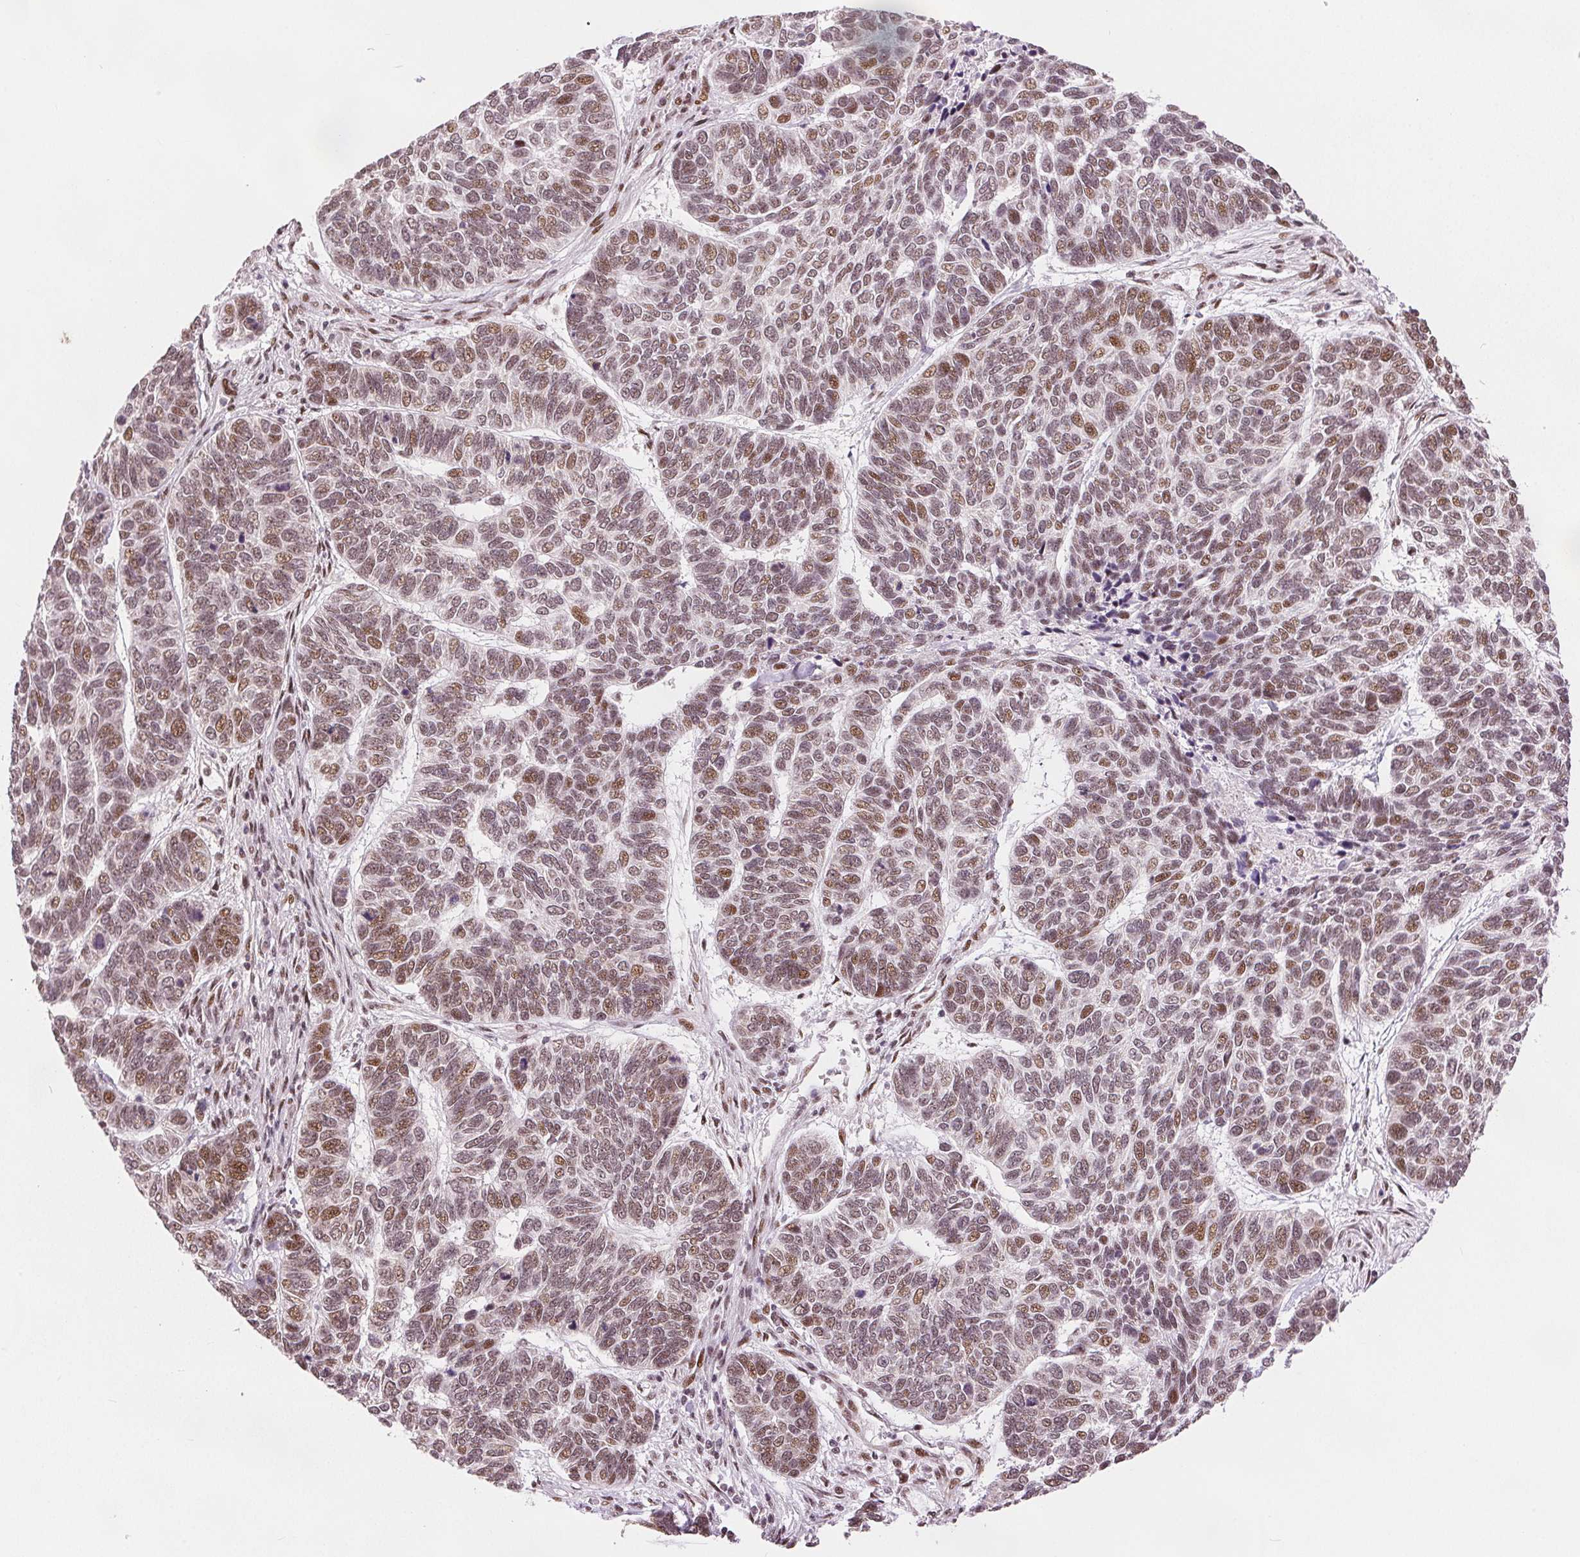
{"staining": {"intensity": "moderate", "quantity": ">75%", "location": "nuclear"}, "tissue": "skin cancer", "cell_type": "Tumor cells", "image_type": "cancer", "snomed": [{"axis": "morphology", "description": "Basal cell carcinoma"}, {"axis": "topography", "description": "Skin"}], "caption": "Skin cancer (basal cell carcinoma) stained for a protein (brown) reveals moderate nuclear positive expression in about >75% of tumor cells.", "gene": "ZNF703", "patient": {"sex": "female", "age": 65}}